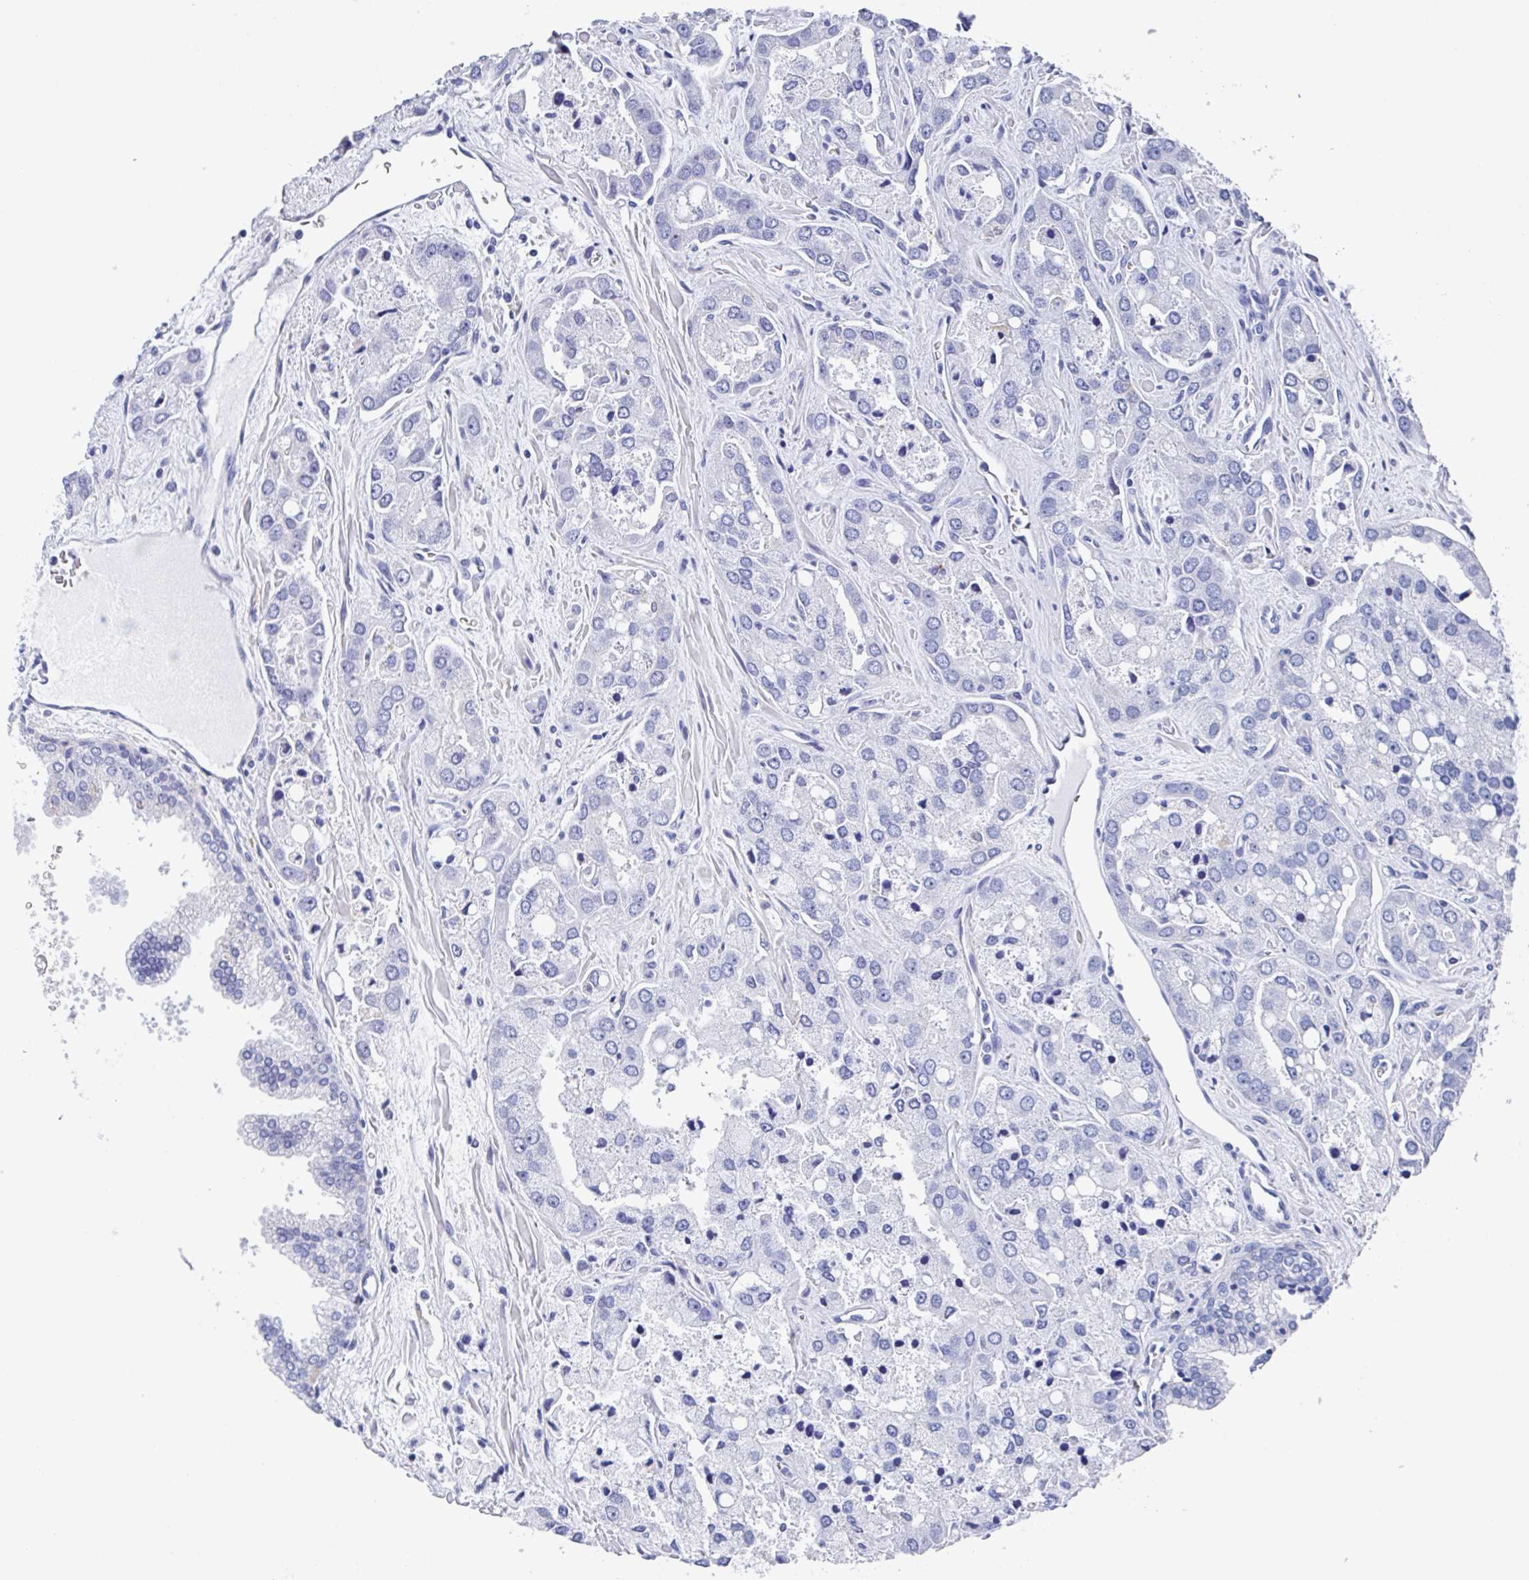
{"staining": {"intensity": "negative", "quantity": "none", "location": "none"}, "tissue": "prostate cancer", "cell_type": "Tumor cells", "image_type": "cancer", "snomed": [{"axis": "morphology", "description": "Normal tissue, NOS"}, {"axis": "morphology", "description": "Adenocarcinoma, High grade"}, {"axis": "topography", "description": "Prostate"}, {"axis": "topography", "description": "Peripheral nerve tissue"}], "caption": "High power microscopy photomicrograph of an immunohistochemistry micrograph of prostate cancer, revealing no significant staining in tumor cells.", "gene": "FCGR3A", "patient": {"sex": "male", "age": 68}}